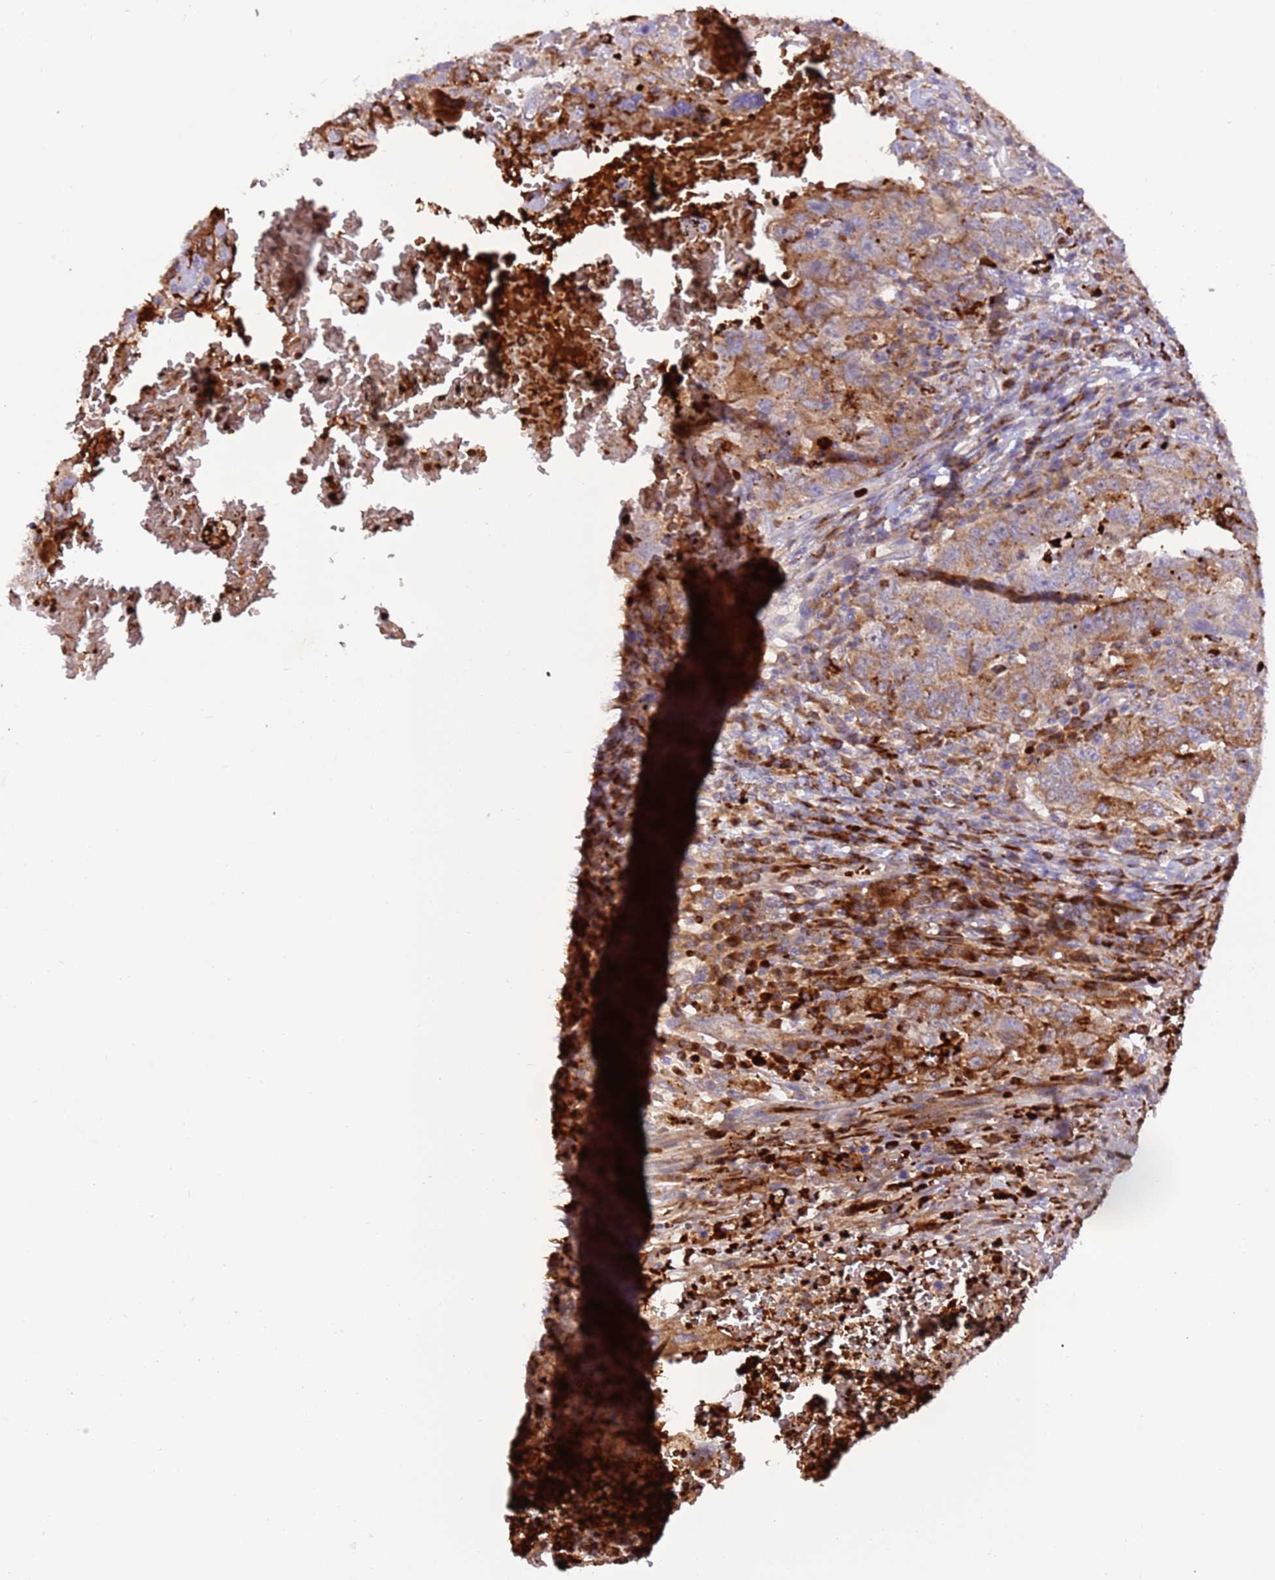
{"staining": {"intensity": "moderate", "quantity": ">75%", "location": "cytoplasmic/membranous"}, "tissue": "testis cancer", "cell_type": "Tumor cells", "image_type": "cancer", "snomed": [{"axis": "morphology", "description": "Carcinoma, Embryonal, NOS"}, {"axis": "topography", "description": "Testis"}], "caption": "The photomicrograph reveals staining of testis embryonal carcinoma, revealing moderate cytoplasmic/membranous protein positivity (brown color) within tumor cells.", "gene": "VPS36", "patient": {"sex": "male", "age": 26}}